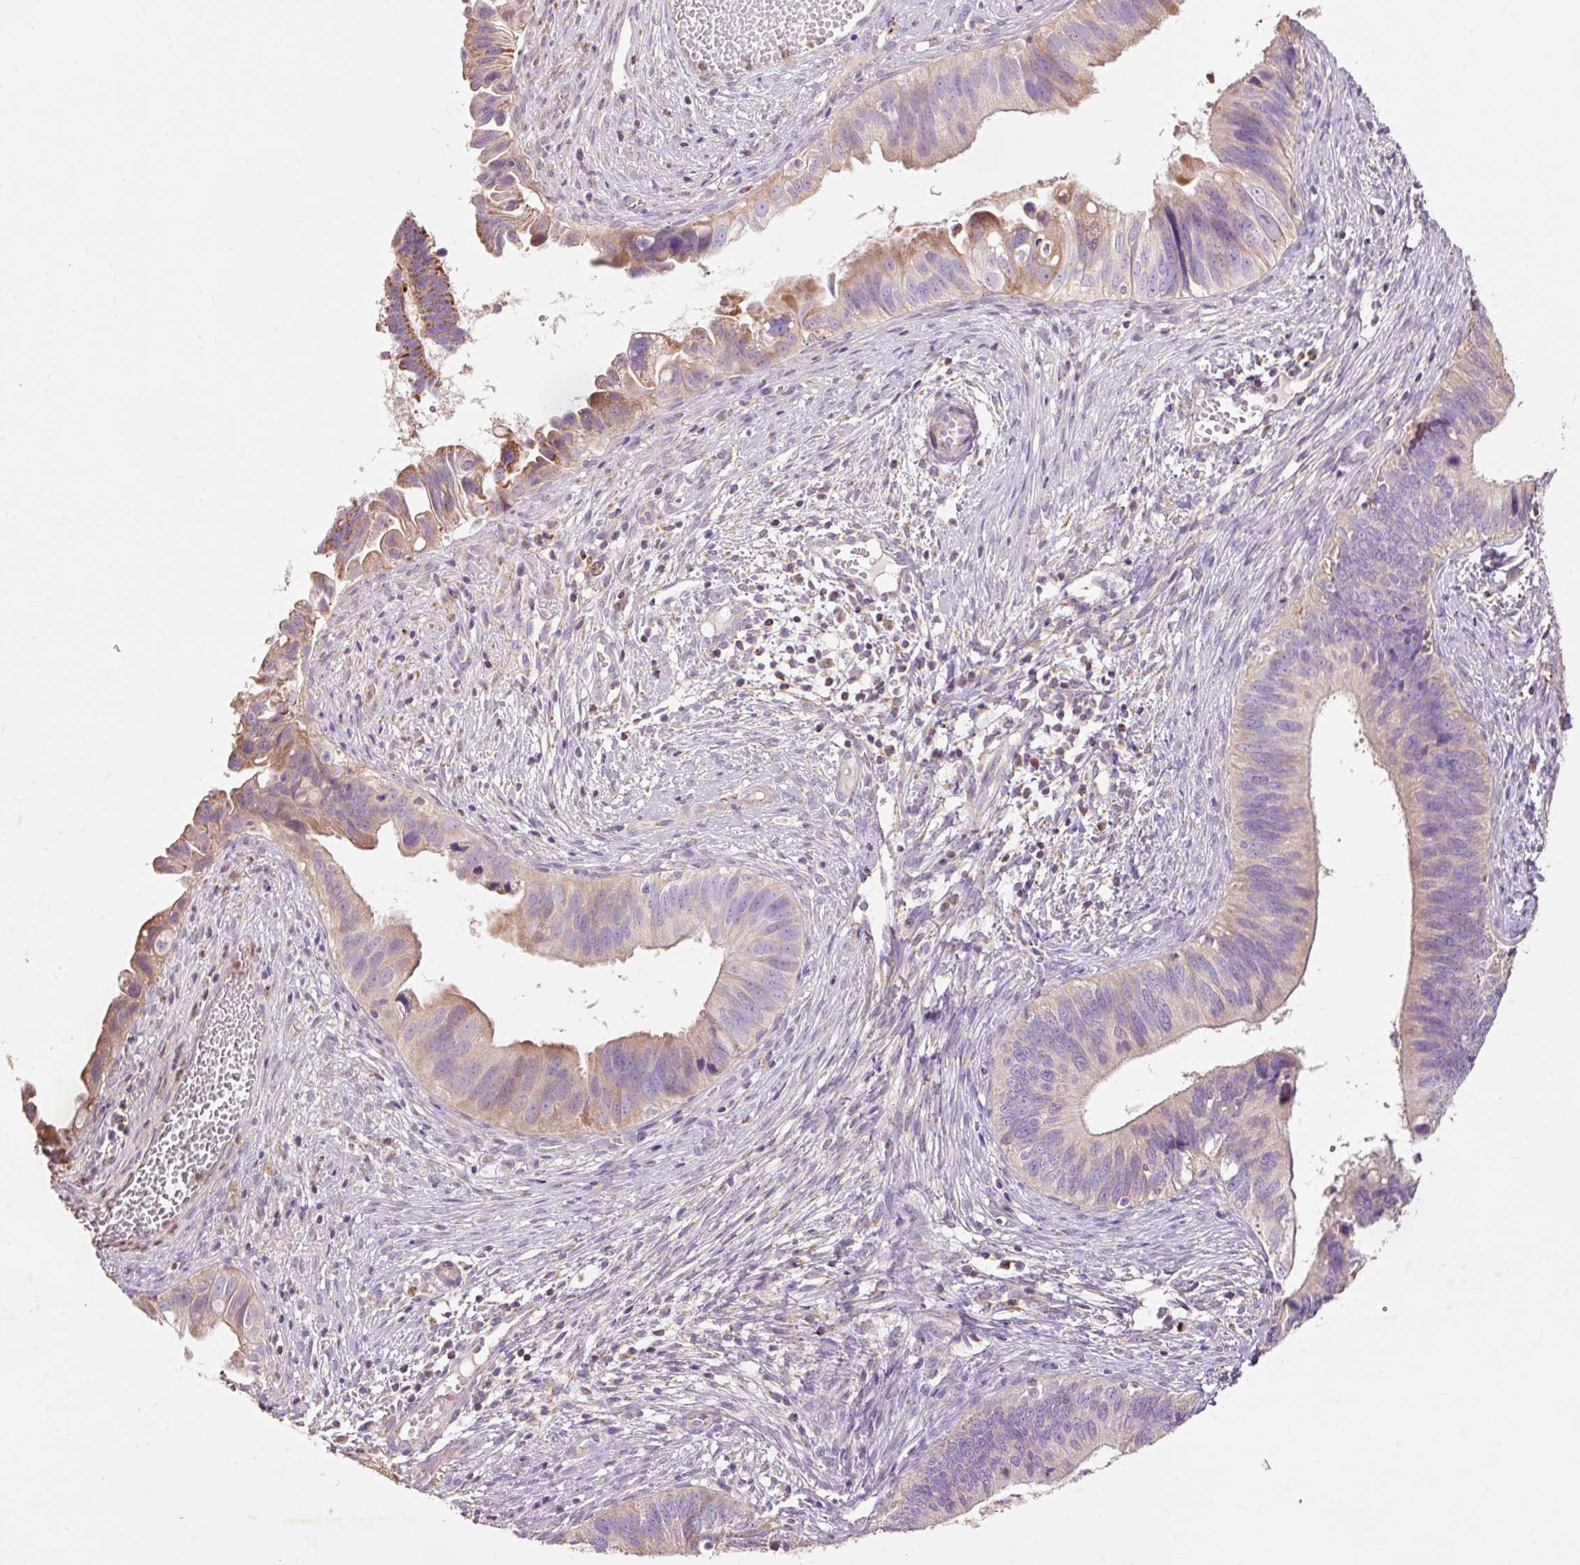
{"staining": {"intensity": "moderate", "quantity": "25%-75%", "location": "cytoplasmic/membranous"}, "tissue": "cervical cancer", "cell_type": "Tumor cells", "image_type": "cancer", "snomed": [{"axis": "morphology", "description": "Adenocarcinoma, NOS"}, {"axis": "topography", "description": "Cervix"}], "caption": "This image reveals immunohistochemistry (IHC) staining of adenocarcinoma (cervical), with medium moderate cytoplasmic/membranous expression in approximately 25%-75% of tumor cells.", "gene": "PRDX5", "patient": {"sex": "female", "age": 42}}